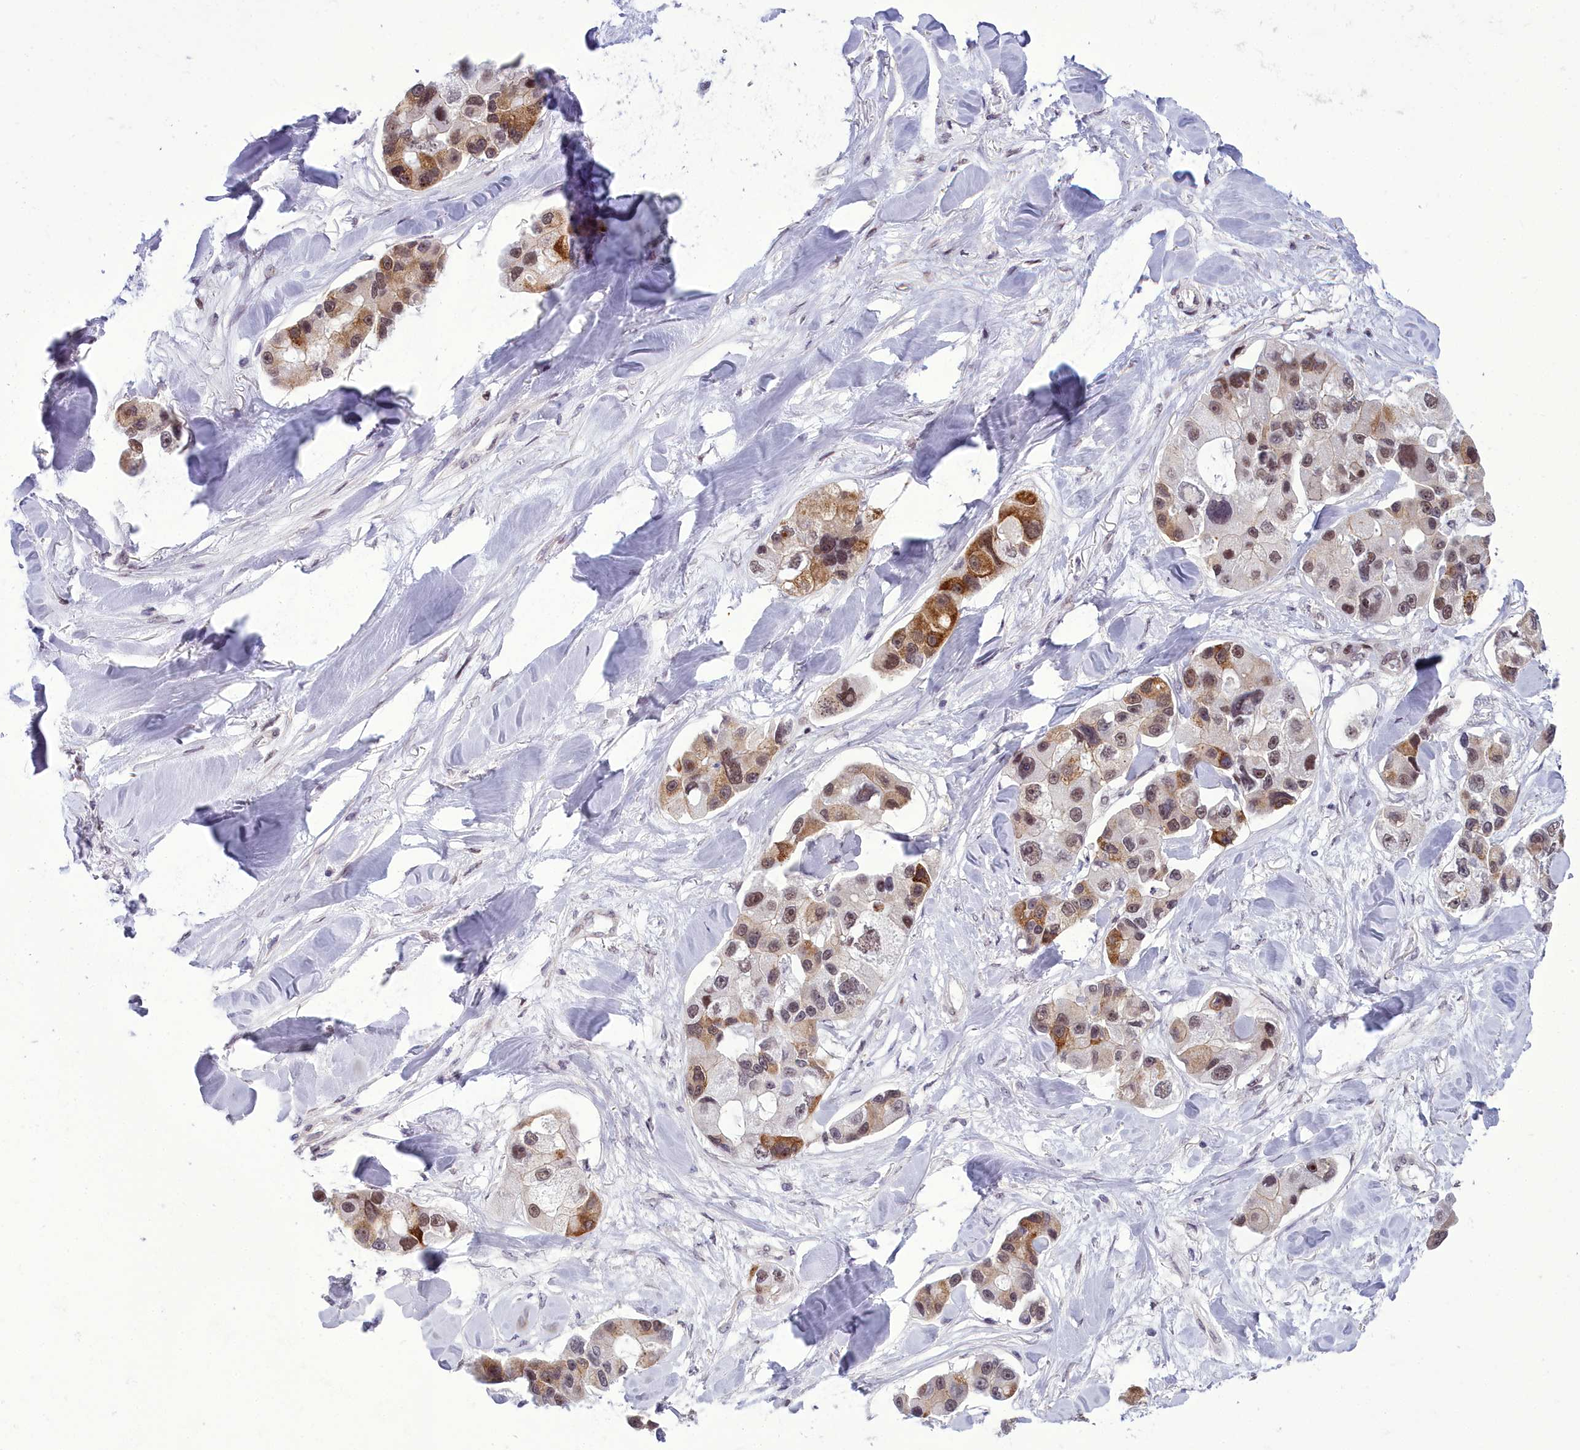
{"staining": {"intensity": "moderate", "quantity": ">75%", "location": "cytoplasmic/membranous,nuclear"}, "tissue": "lung cancer", "cell_type": "Tumor cells", "image_type": "cancer", "snomed": [{"axis": "morphology", "description": "Adenocarcinoma, NOS"}, {"axis": "topography", "description": "Lung"}], "caption": "Moderate cytoplasmic/membranous and nuclear staining is present in approximately >75% of tumor cells in lung cancer (adenocarcinoma).", "gene": "CEACAM19", "patient": {"sex": "female", "age": 54}}